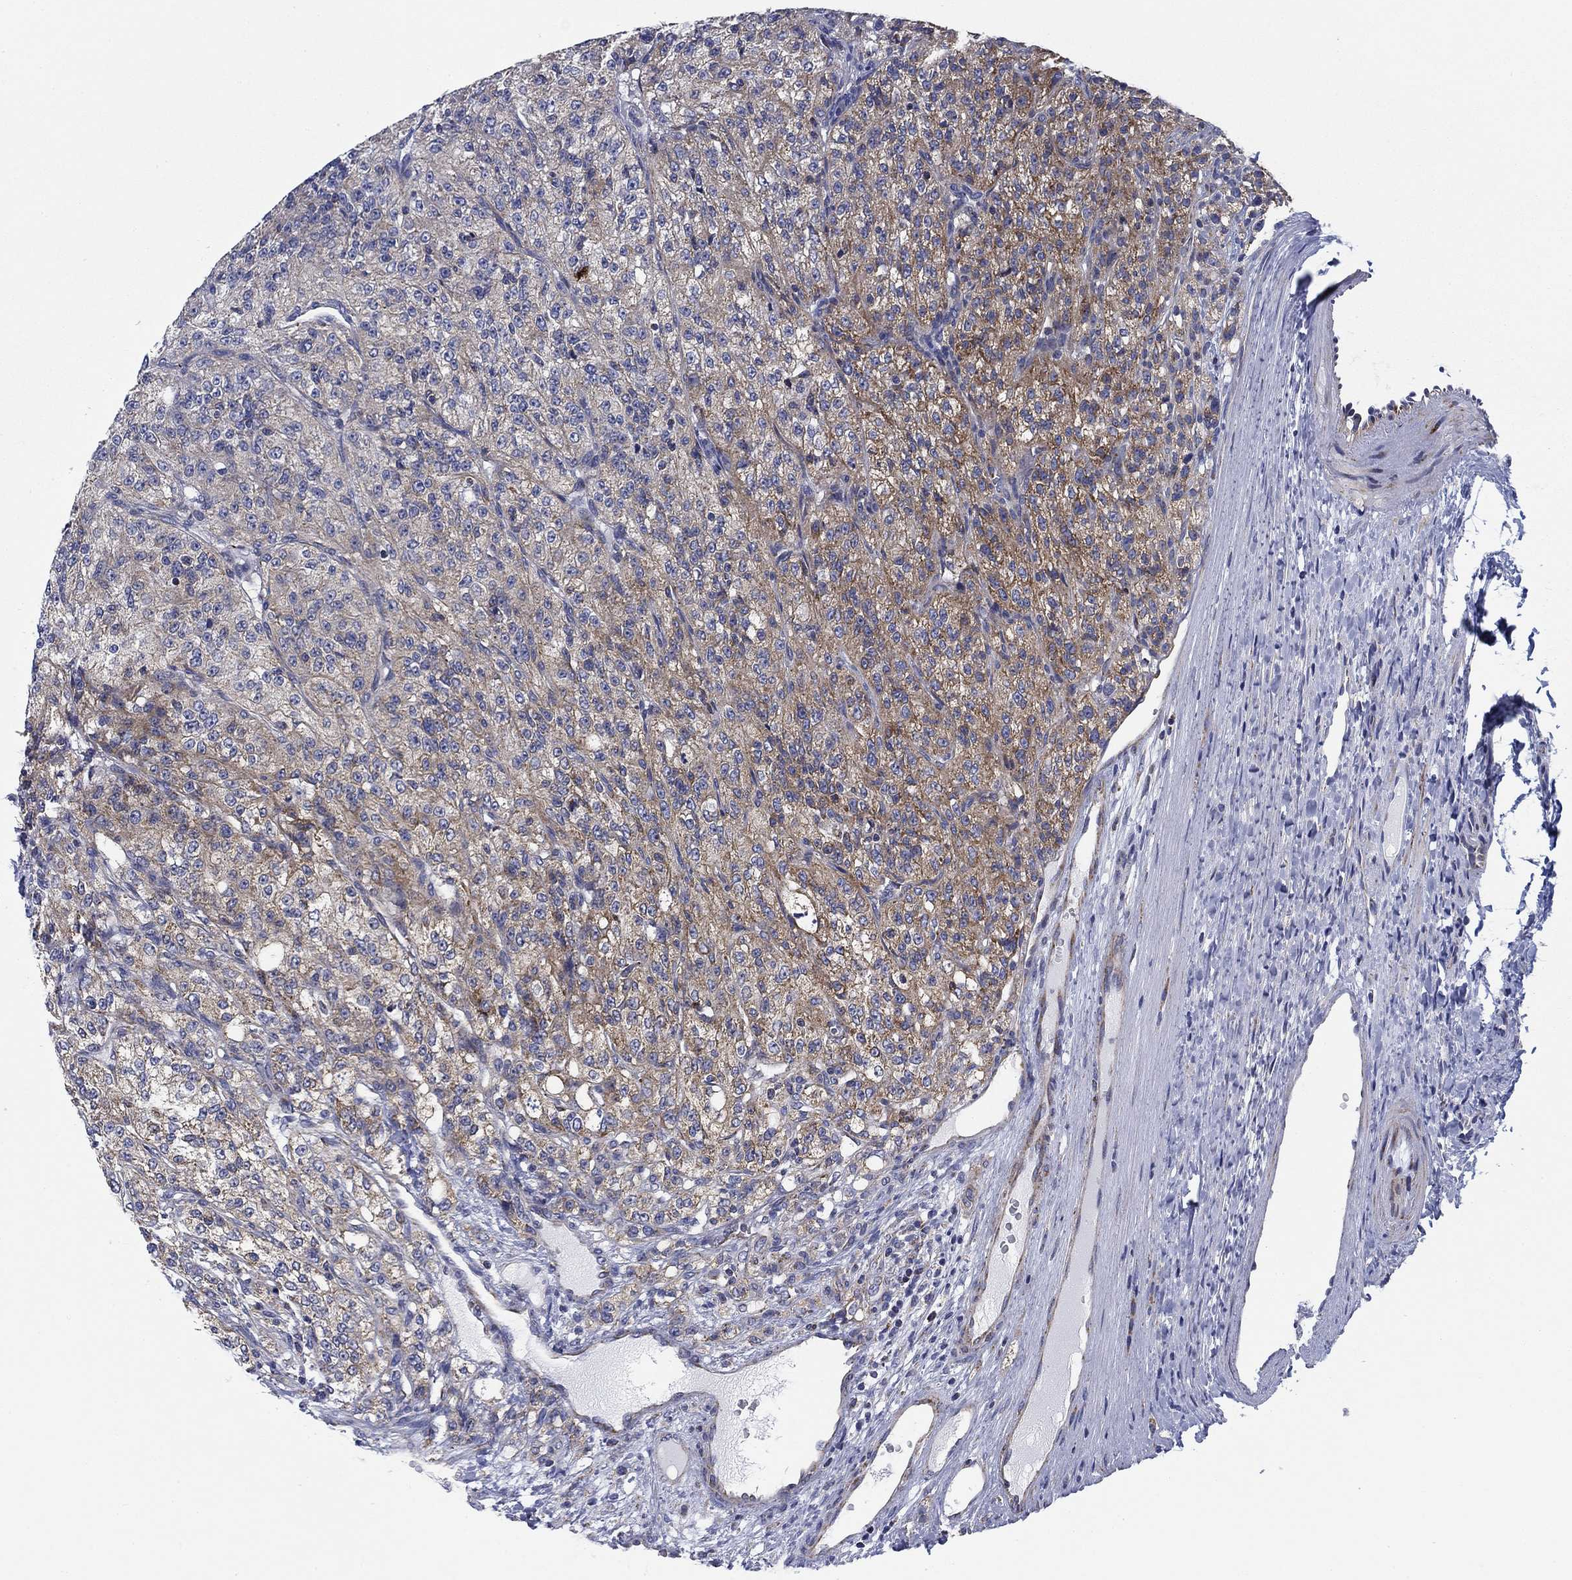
{"staining": {"intensity": "moderate", "quantity": "25%-75%", "location": "cytoplasmic/membranous"}, "tissue": "renal cancer", "cell_type": "Tumor cells", "image_type": "cancer", "snomed": [{"axis": "morphology", "description": "Adenocarcinoma, NOS"}, {"axis": "topography", "description": "Kidney"}], "caption": "Immunohistochemistry of renal adenocarcinoma demonstrates medium levels of moderate cytoplasmic/membranous expression in approximately 25%-75% of tumor cells.", "gene": "NACAD", "patient": {"sex": "female", "age": 63}}